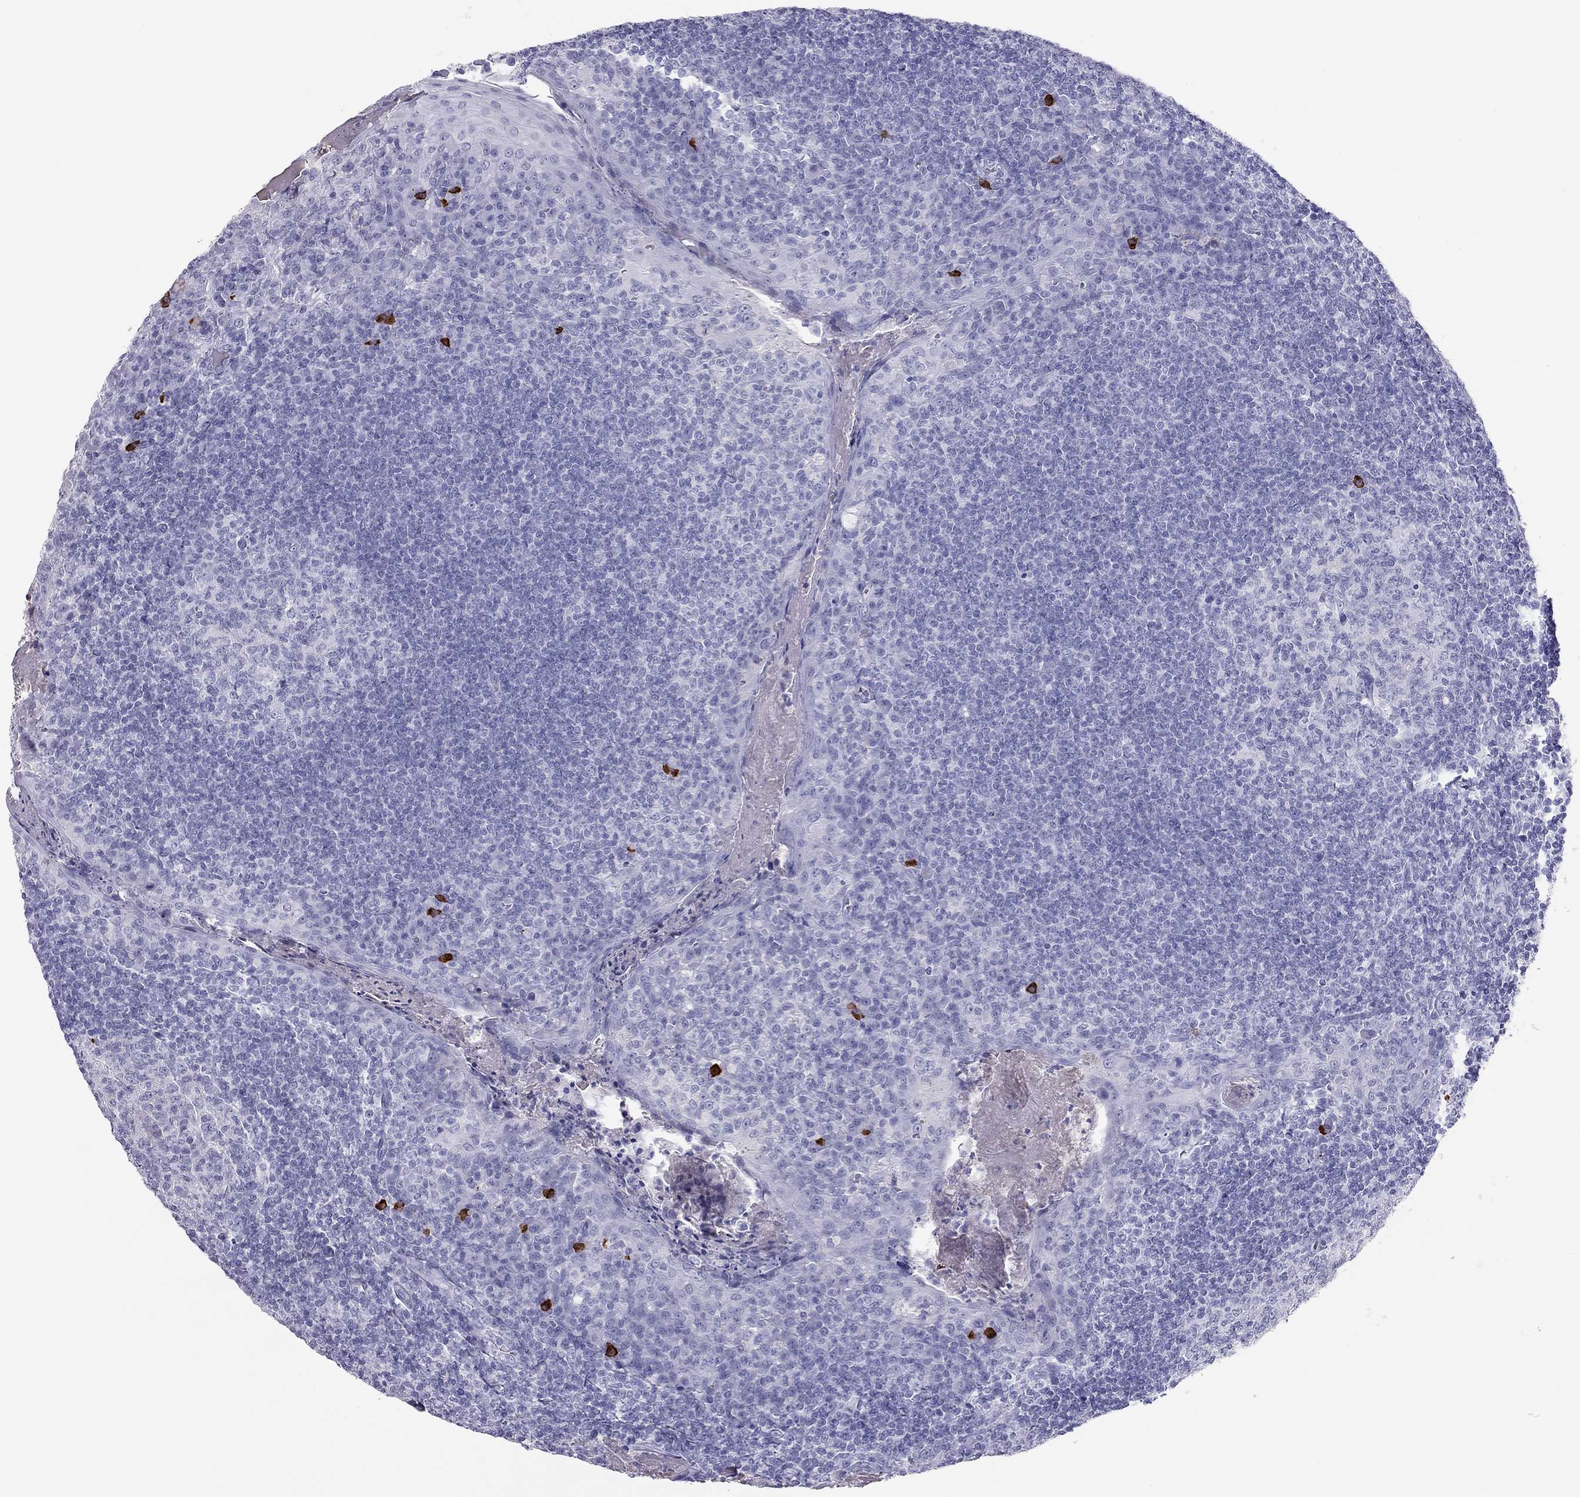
{"staining": {"intensity": "negative", "quantity": "none", "location": "none"}, "tissue": "tonsil", "cell_type": "Germinal center cells", "image_type": "normal", "snomed": [{"axis": "morphology", "description": "Normal tissue, NOS"}, {"axis": "topography", "description": "Tonsil"}], "caption": "Immunohistochemistry image of benign tonsil: tonsil stained with DAB exhibits no significant protein positivity in germinal center cells.", "gene": "KLRG1", "patient": {"sex": "female", "age": 13}}